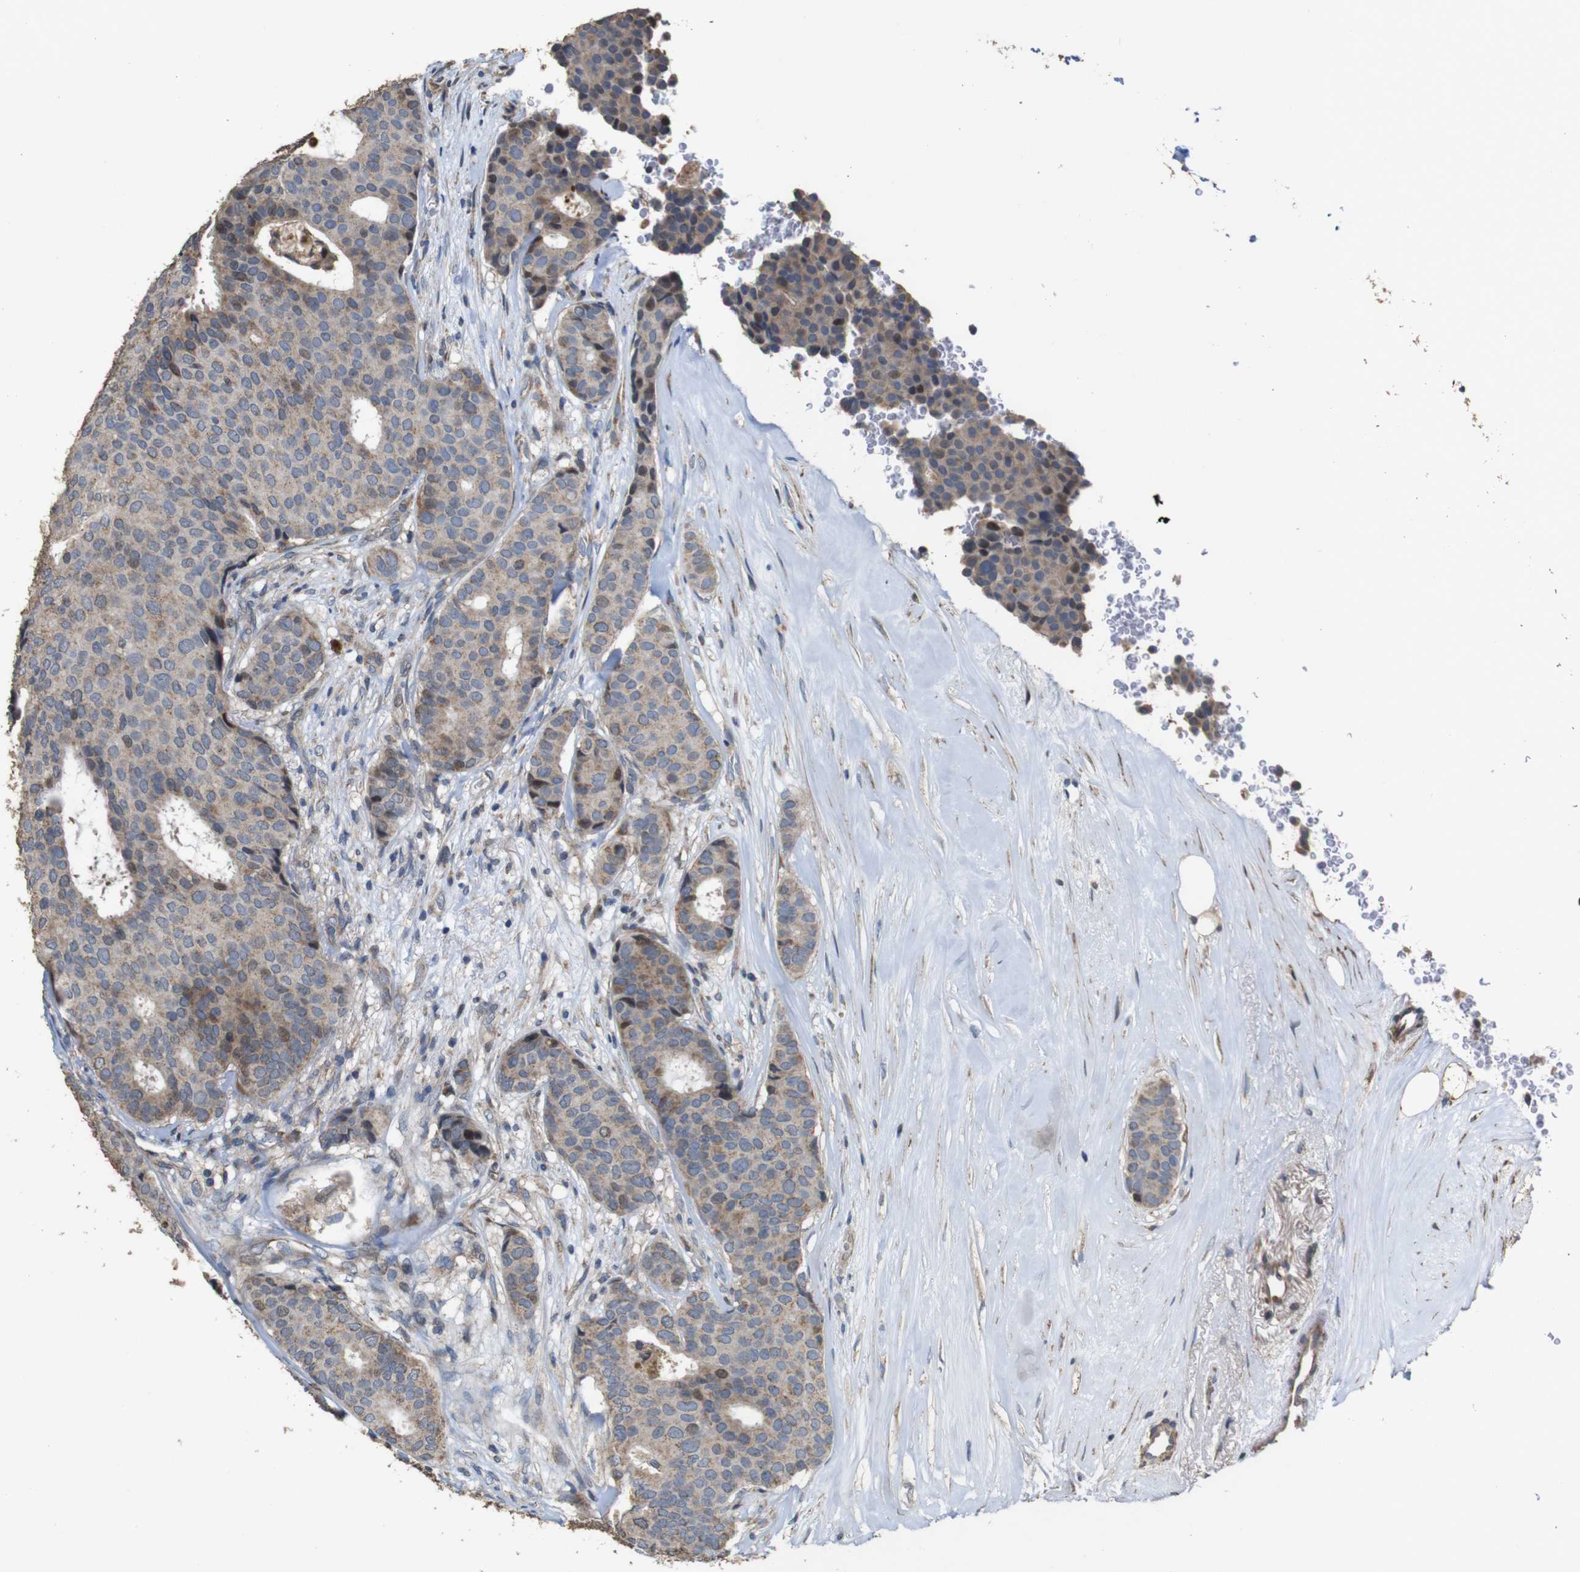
{"staining": {"intensity": "weak", "quantity": ">75%", "location": "cytoplasmic/membranous"}, "tissue": "breast cancer", "cell_type": "Tumor cells", "image_type": "cancer", "snomed": [{"axis": "morphology", "description": "Duct carcinoma"}, {"axis": "topography", "description": "Breast"}], "caption": "Tumor cells reveal low levels of weak cytoplasmic/membranous expression in about >75% of cells in human intraductal carcinoma (breast). (Stains: DAB in brown, nuclei in blue, Microscopy: brightfield microscopy at high magnification).", "gene": "SNN", "patient": {"sex": "female", "age": 75}}